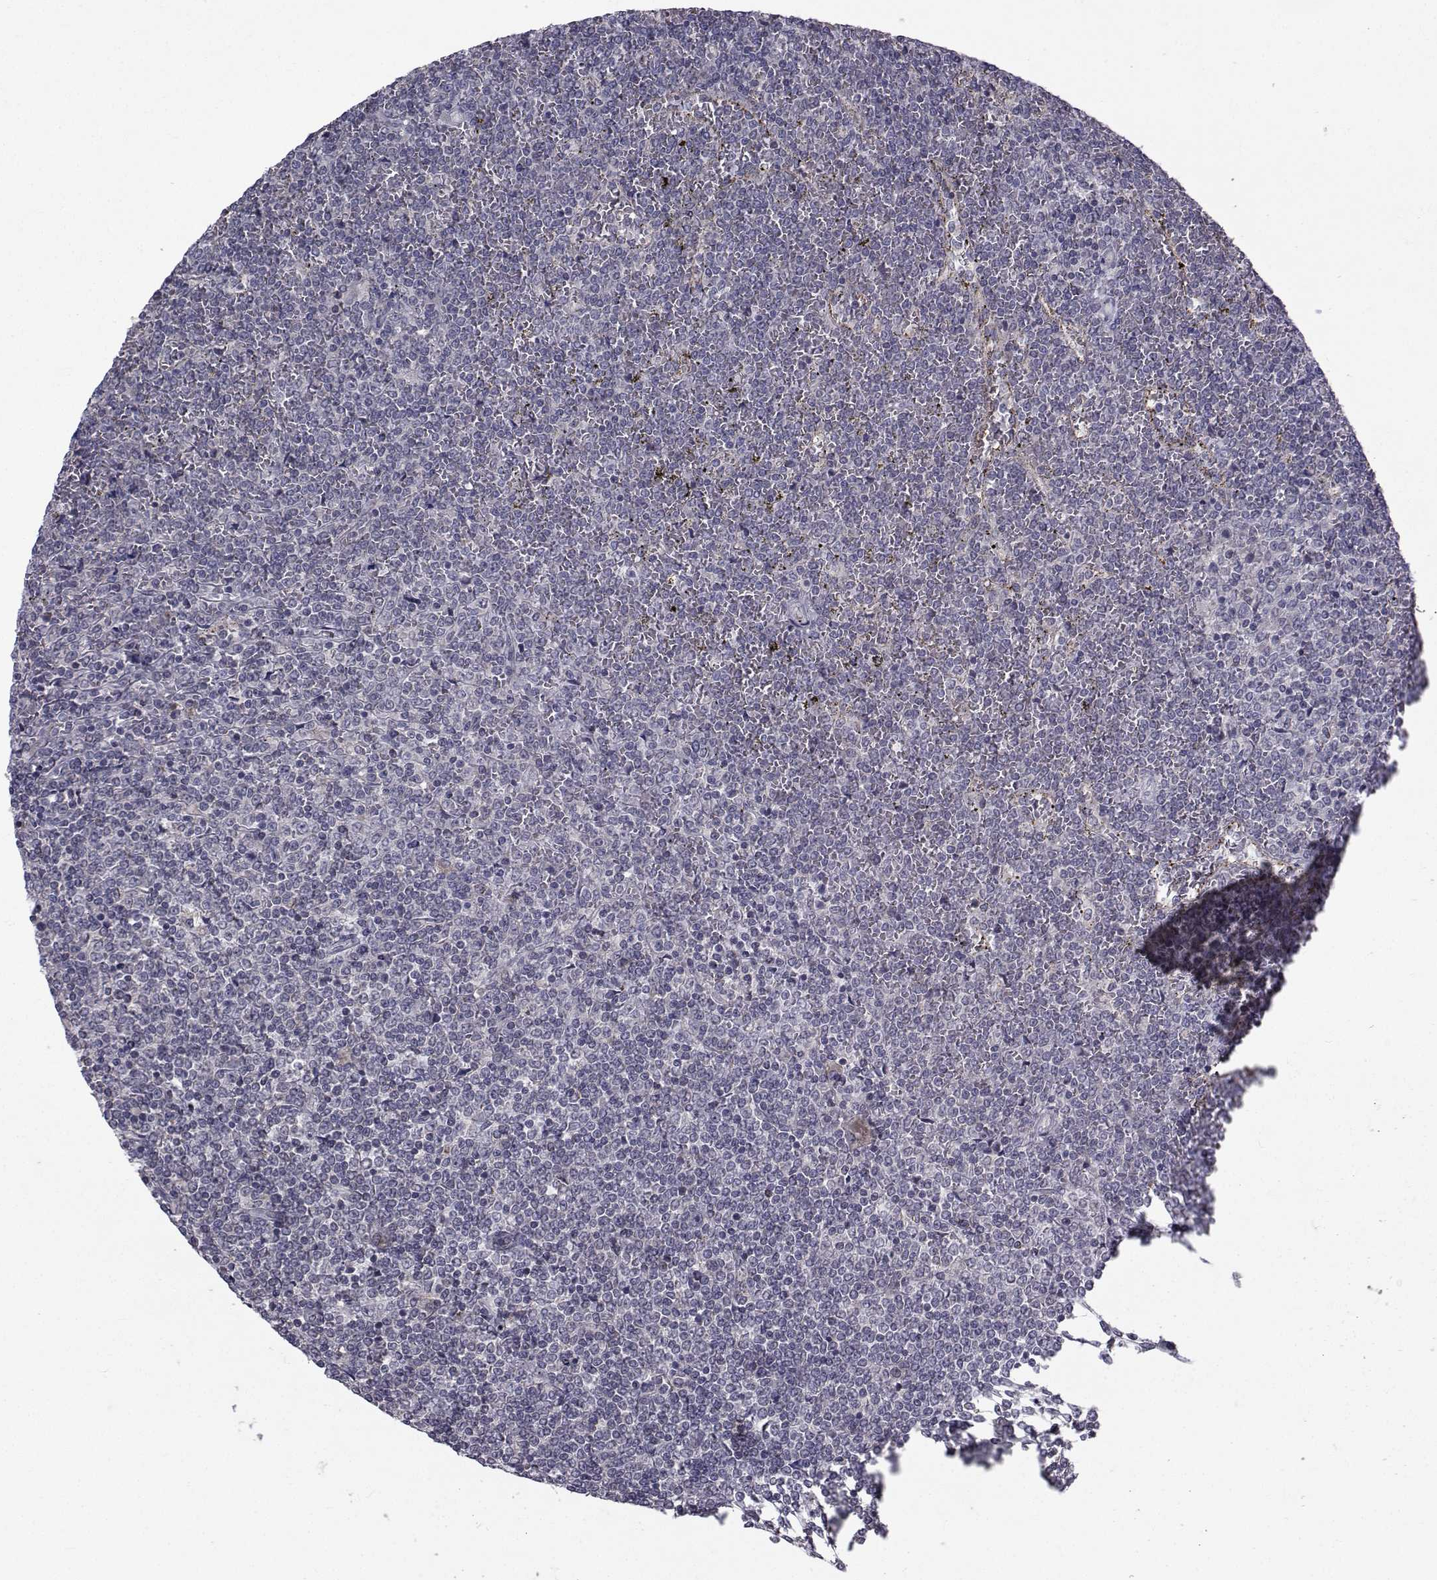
{"staining": {"intensity": "negative", "quantity": "none", "location": "none"}, "tissue": "lymphoma", "cell_type": "Tumor cells", "image_type": "cancer", "snomed": [{"axis": "morphology", "description": "Malignant lymphoma, non-Hodgkin's type, Low grade"}, {"axis": "topography", "description": "Spleen"}], "caption": "The IHC micrograph has no significant expression in tumor cells of lymphoma tissue.", "gene": "FDXR", "patient": {"sex": "female", "age": 19}}